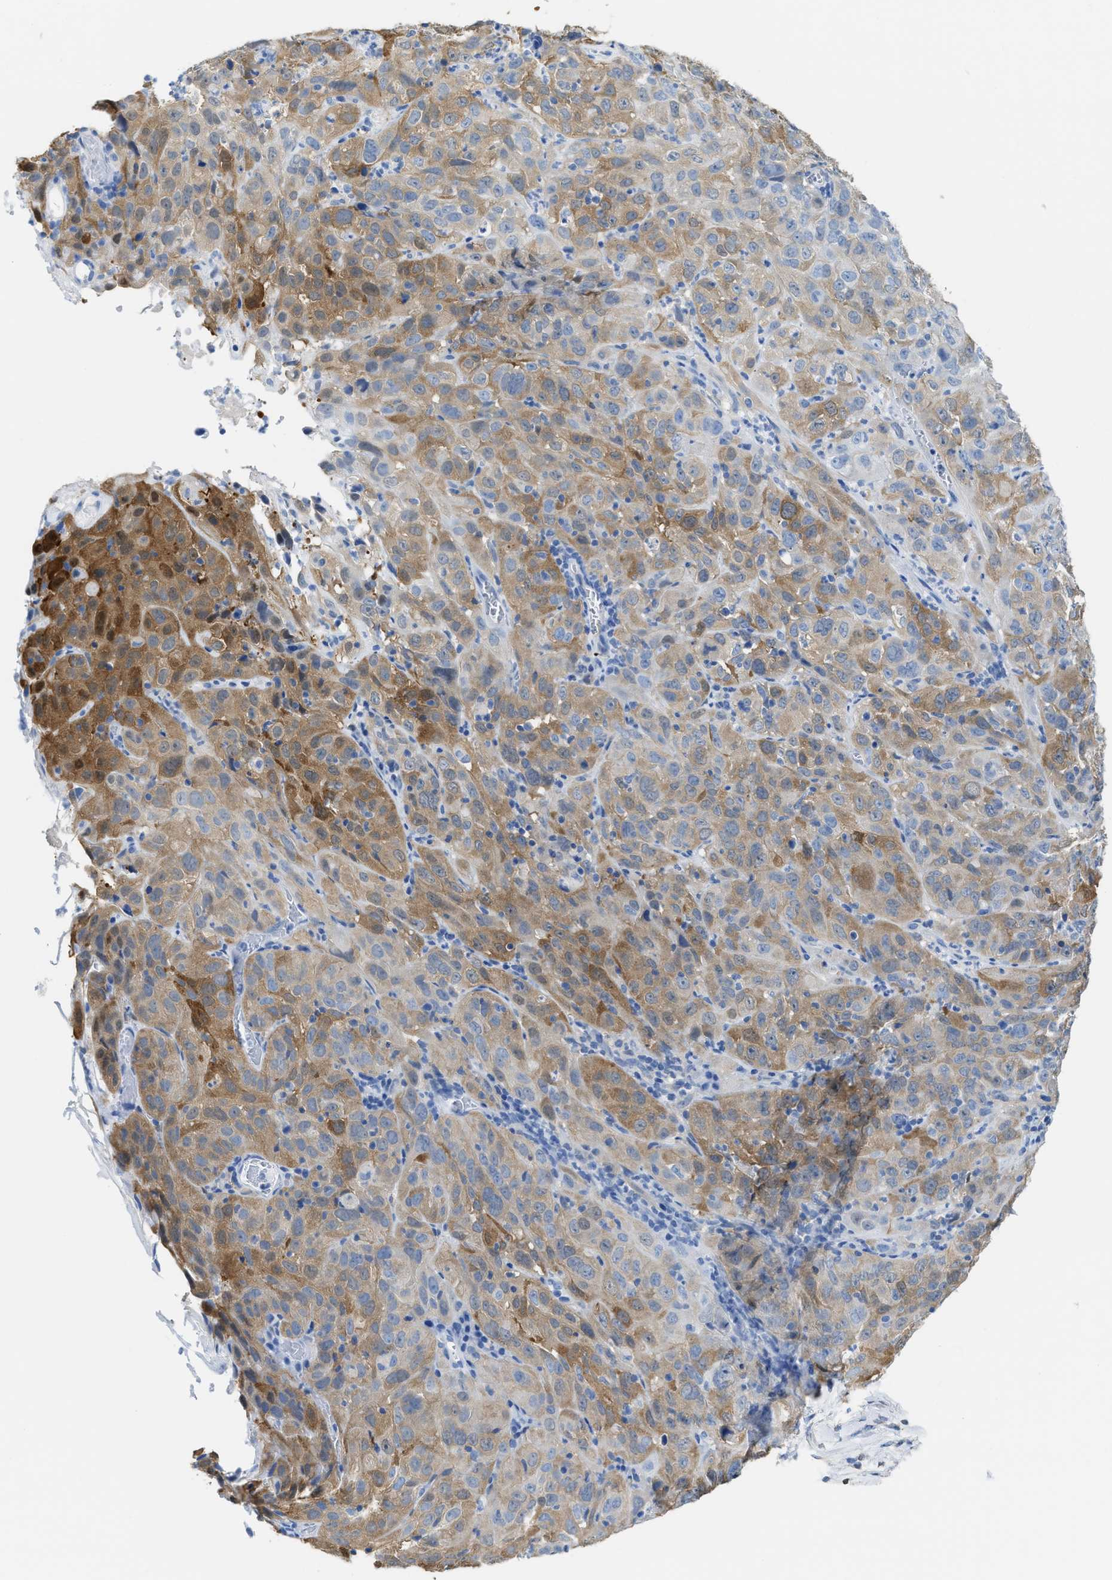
{"staining": {"intensity": "moderate", "quantity": "25%-75%", "location": "cytoplasmic/membranous"}, "tissue": "cervical cancer", "cell_type": "Tumor cells", "image_type": "cancer", "snomed": [{"axis": "morphology", "description": "Squamous cell carcinoma, NOS"}, {"axis": "topography", "description": "Cervix"}], "caption": "Squamous cell carcinoma (cervical) was stained to show a protein in brown. There is medium levels of moderate cytoplasmic/membranous staining in approximately 25%-75% of tumor cells.", "gene": "ASS1", "patient": {"sex": "female", "age": 32}}